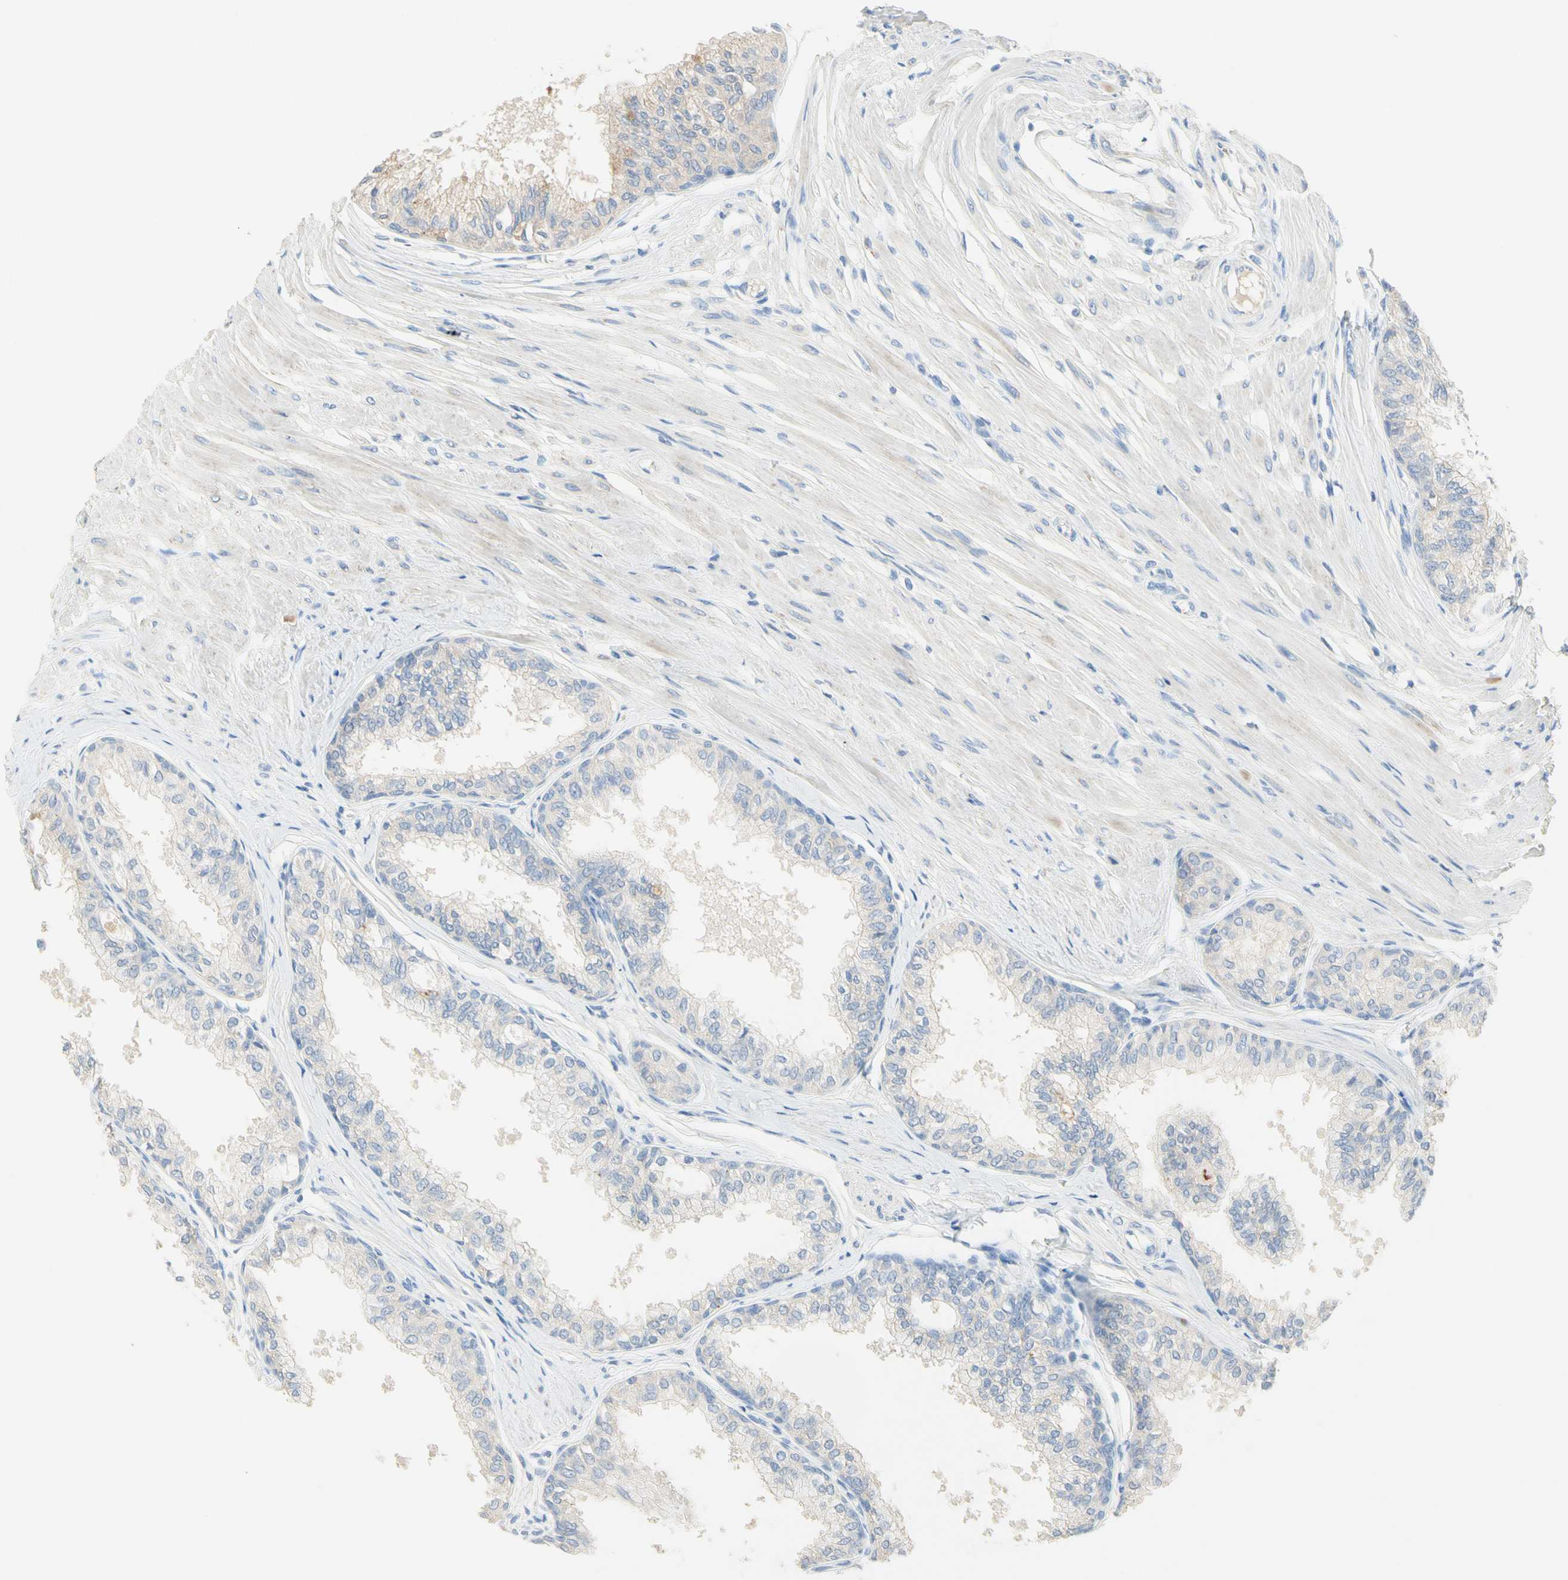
{"staining": {"intensity": "moderate", "quantity": "<25%", "location": "cytoplasmic/membranous"}, "tissue": "prostate", "cell_type": "Glandular cells", "image_type": "normal", "snomed": [{"axis": "morphology", "description": "Normal tissue, NOS"}, {"axis": "topography", "description": "Prostate"}, {"axis": "topography", "description": "Seminal veicle"}], "caption": "About <25% of glandular cells in unremarkable human prostate demonstrate moderate cytoplasmic/membranous protein staining as visualized by brown immunohistochemical staining.", "gene": "NECTIN4", "patient": {"sex": "male", "age": 60}}